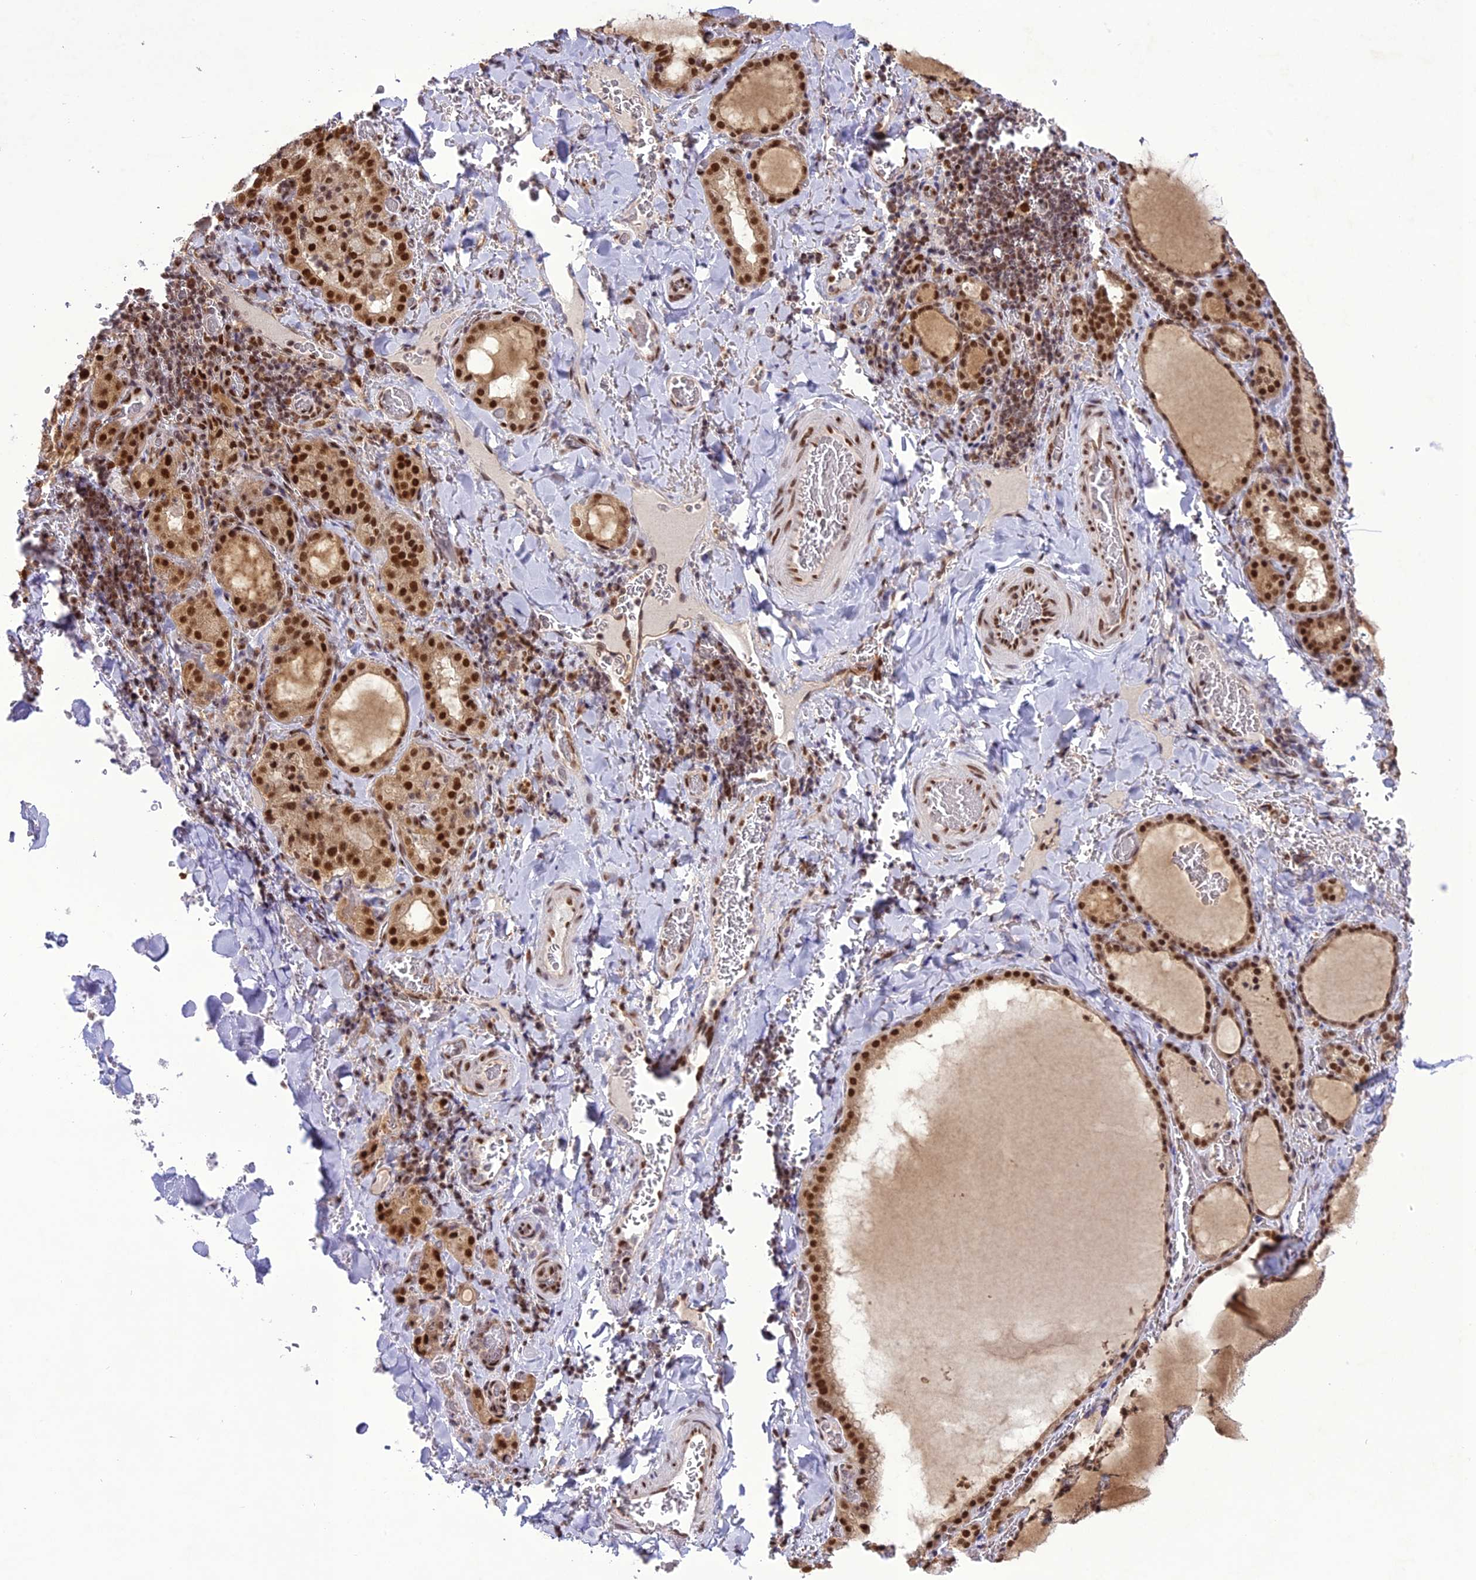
{"staining": {"intensity": "strong", "quantity": ">75%", "location": "nuclear"}, "tissue": "thyroid gland", "cell_type": "Glandular cells", "image_type": "normal", "snomed": [{"axis": "morphology", "description": "Normal tissue, NOS"}, {"axis": "topography", "description": "Thyroid gland"}], "caption": "IHC image of normal thyroid gland: thyroid gland stained using IHC shows high levels of strong protein expression localized specifically in the nuclear of glandular cells, appearing as a nuclear brown color.", "gene": "DDX1", "patient": {"sex": "female", "age": 39}}